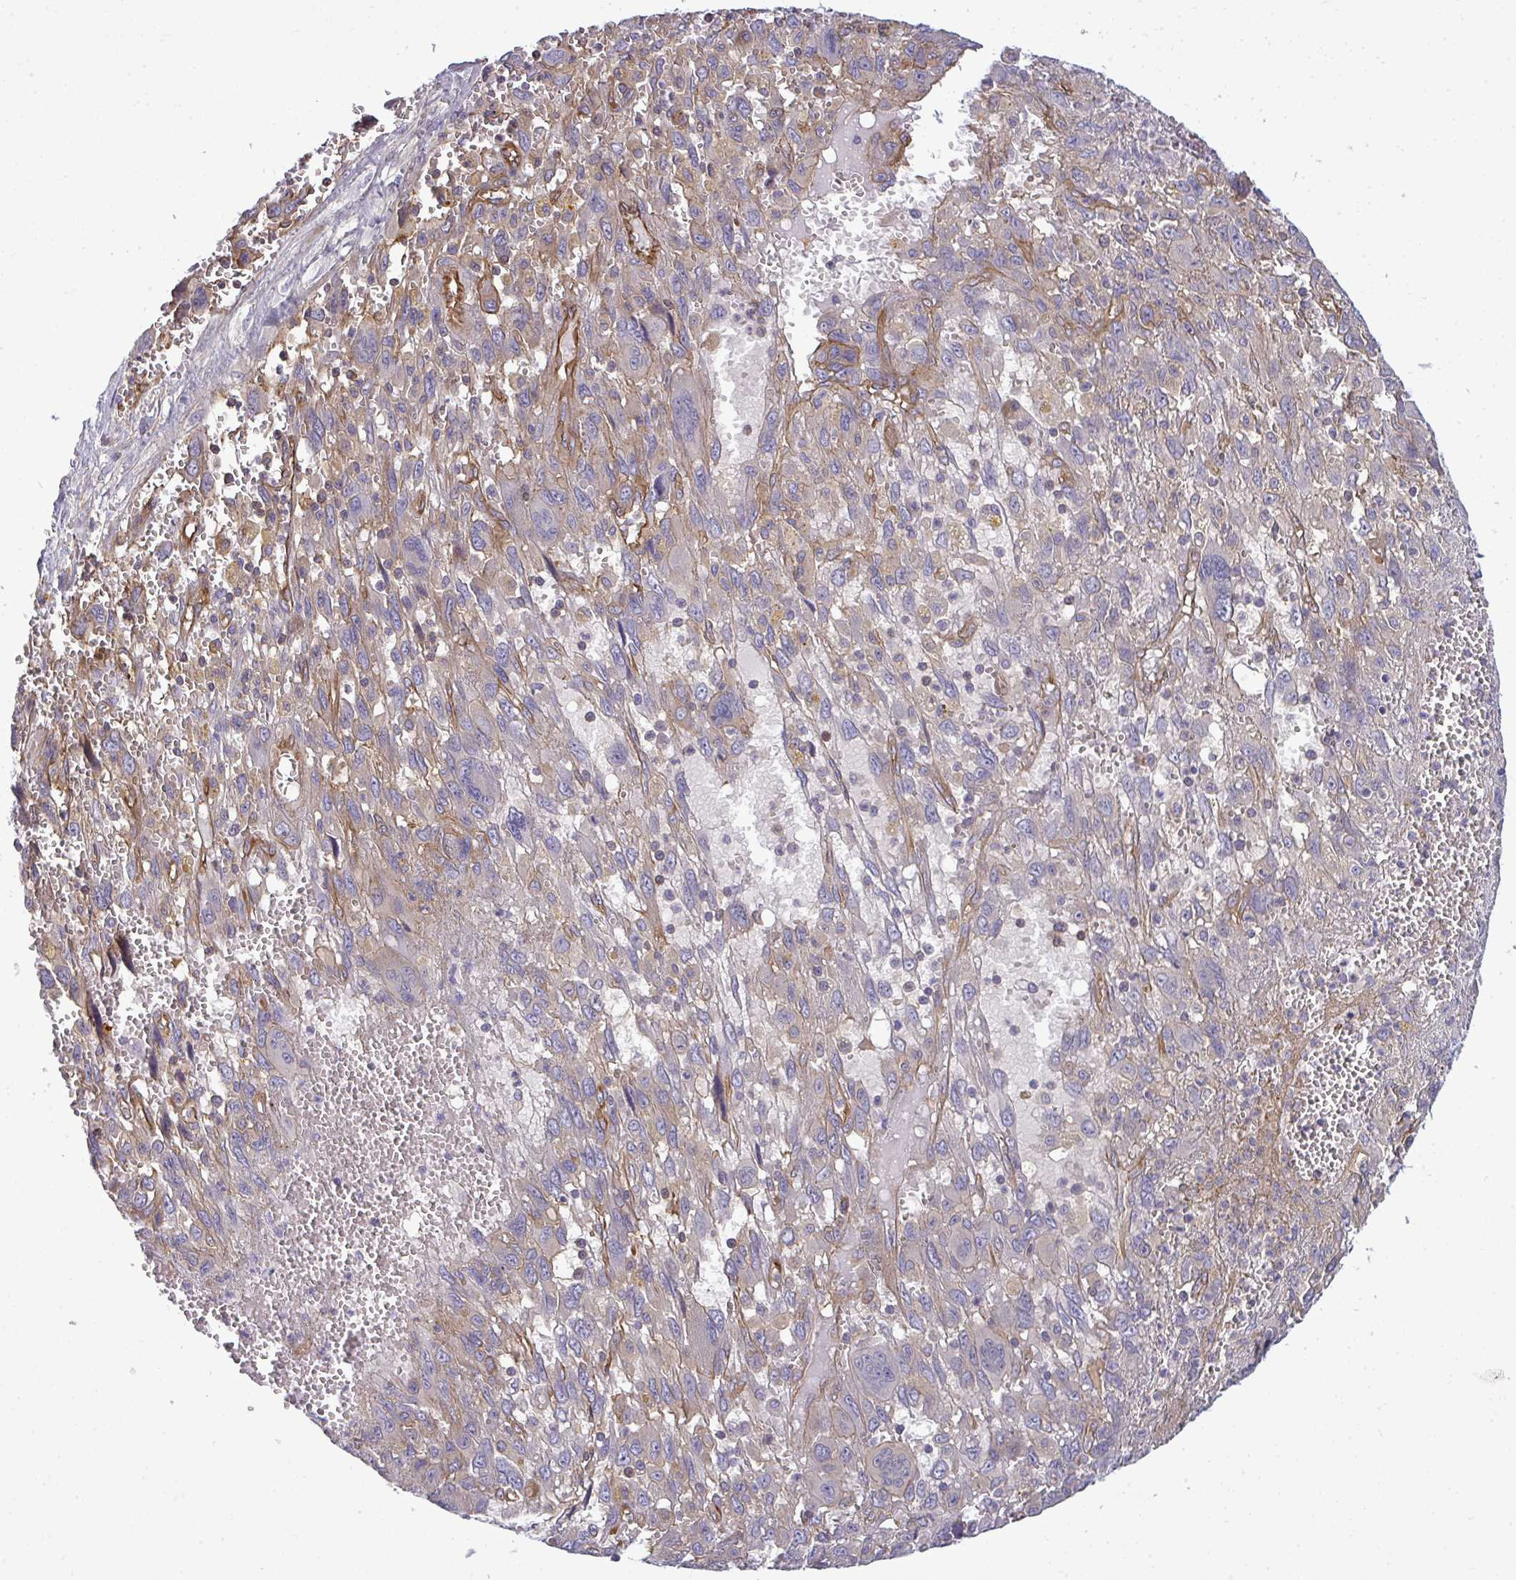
{"staining": {"intensity": "moderate", "quantity": "25%-75%", "location": "cytoplasmic/membranous"}, "tissue": "pancreatic cancer", "cell_type": "Tumor cells", "image_type": "cancer", "snomed": [{"axis": "morphology", "description": "Adenocarcinoma, NOS"}, {"axis": "topography", "description": "Pancreas"}], "caption": "Immunohistochemistry photomicrograph of neoplastic tissue: pancreatic cancer stained using immunohistochemistry reveals medium levels of moderate protein expression localized specifically in the cytoplasmic/membranous of tumor cells, appearing as a cytoplasmic/membranous brown color.", "gene": "FUT10", "patient": {"sex": "female", "age": 47}}